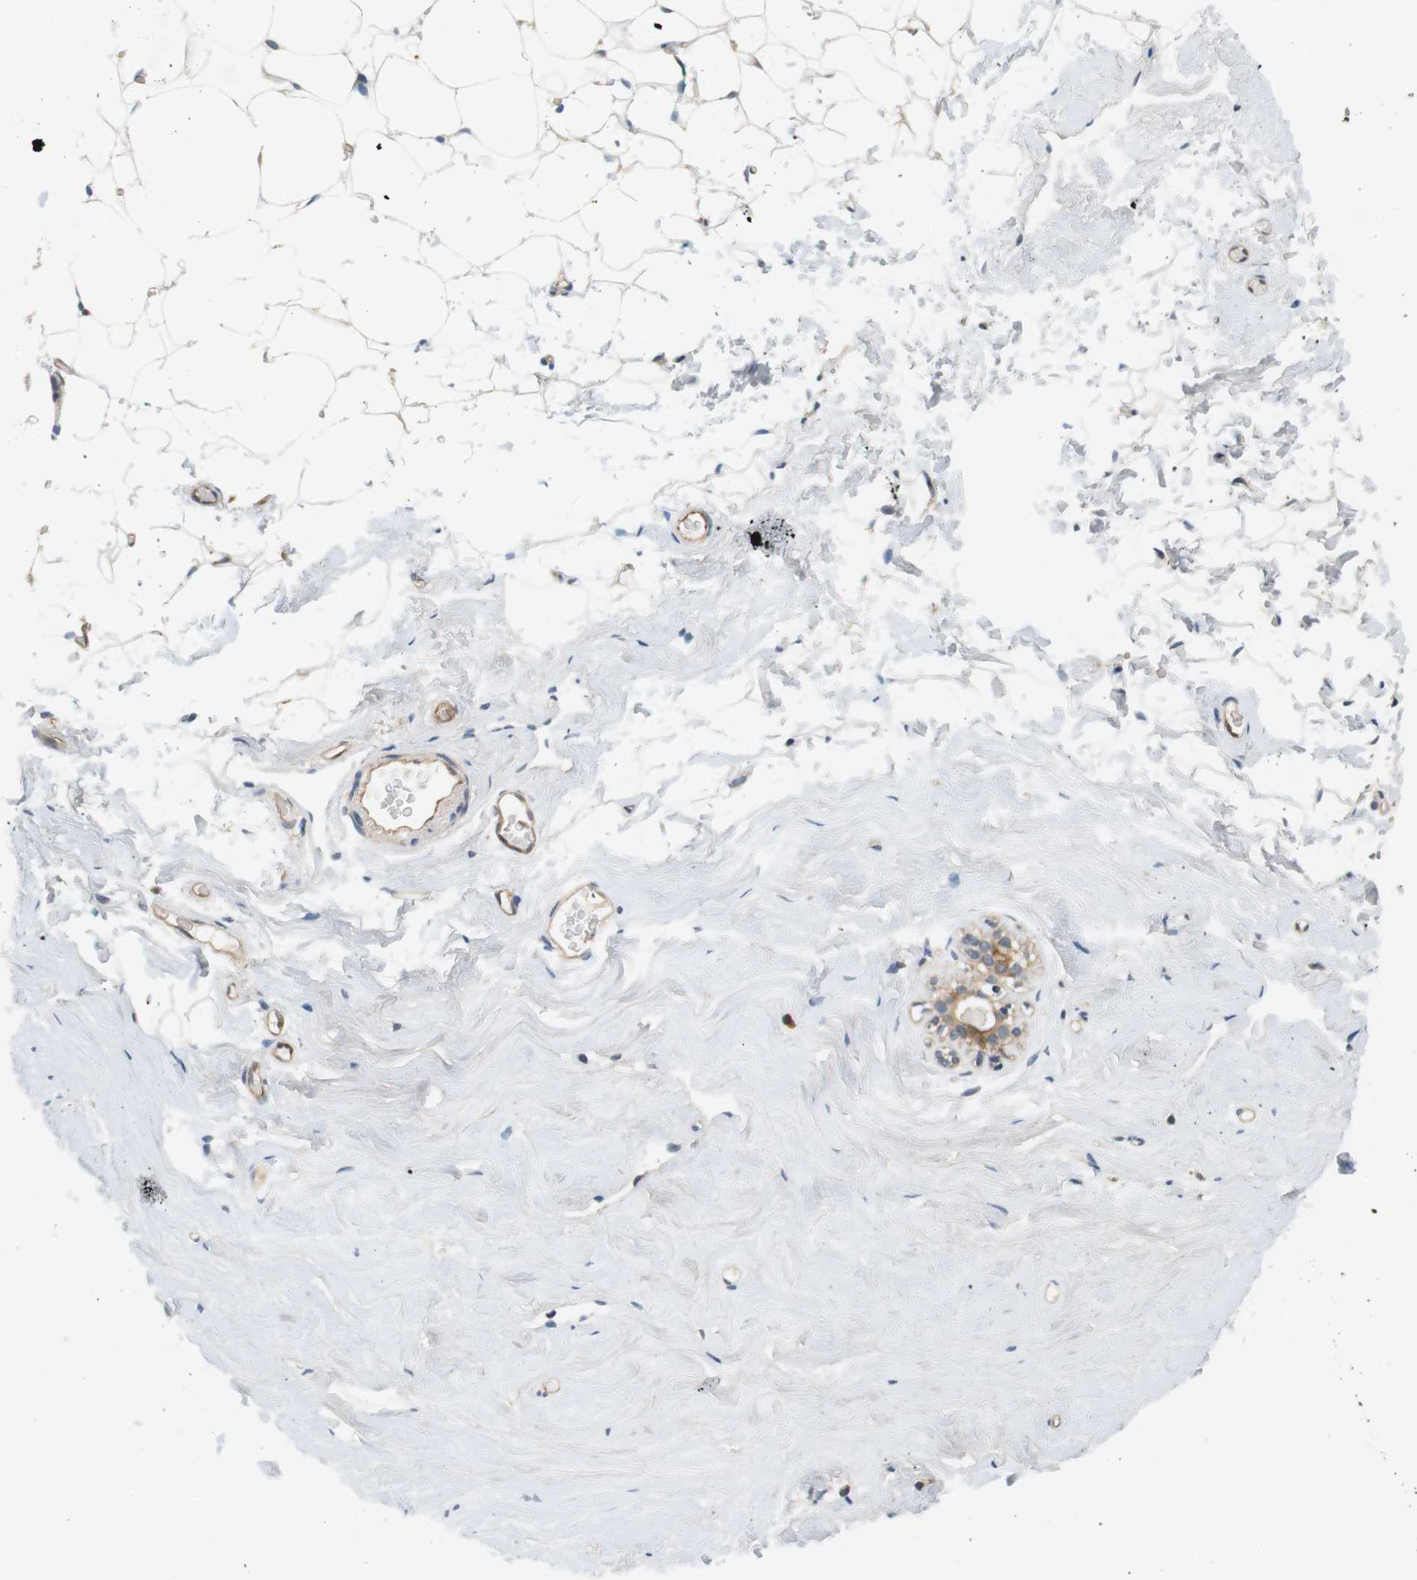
{"staining": {"intensity": "weak", "quantity": ">75%", "location": "cytoplasmic/membranous"}, "tissue": "breast", "cell_type": "Adipocytes", "image_type": "normal", "snomed": [{"axis": "morphology", "description": "Normal tissue, NOS"}, {"axis": "topography", "description": "Breast"}], "caption": "Adipocytes reveal low levels of weak cytoplasmic/membranous expression in about >75% of cells in benign breast.", "gene": "SH3GLB1", "patient": {"sex": "female", "age": 75}}